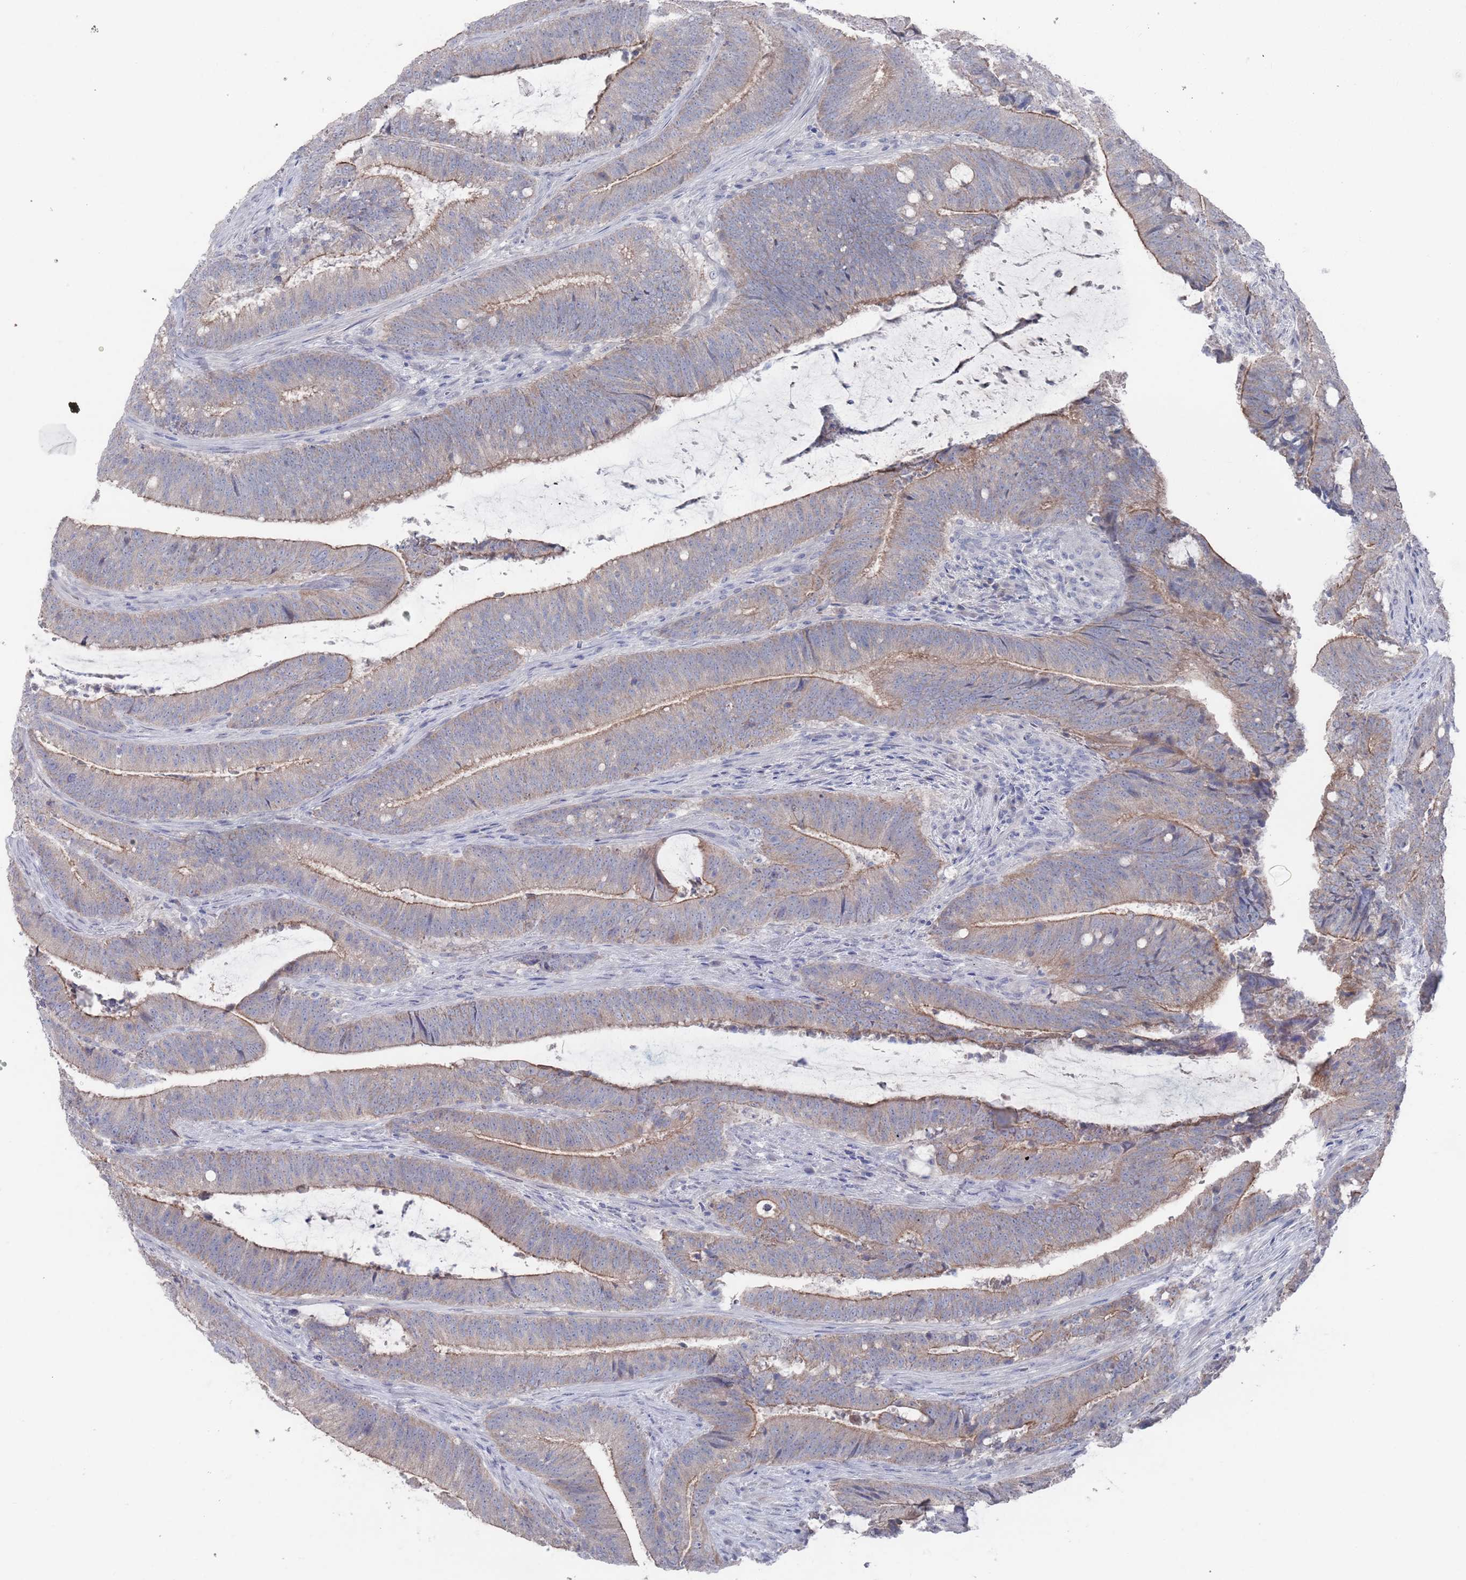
{"staining": {"intensity": "moderate", "quantity": "25%-75%", "location": "cytoplasmic/membranous"}, "tissue": "colorectal cancer", "cell_type": "Tumor cells", "image_type": "cancer", "snomed": [{"axis": "morphology", "description": "Adenocarcinoma, NOS"}, {"axis": "topography", "description": "Colon"}], "caption": "Immunohistochemical staining of human colorectal cancer reveals moderate cytoplasmic/membranous protein expression in about 25%-75% of tumor cells.", "gene": "PROM2", "patient": {"sex": "female", "age": 43}}